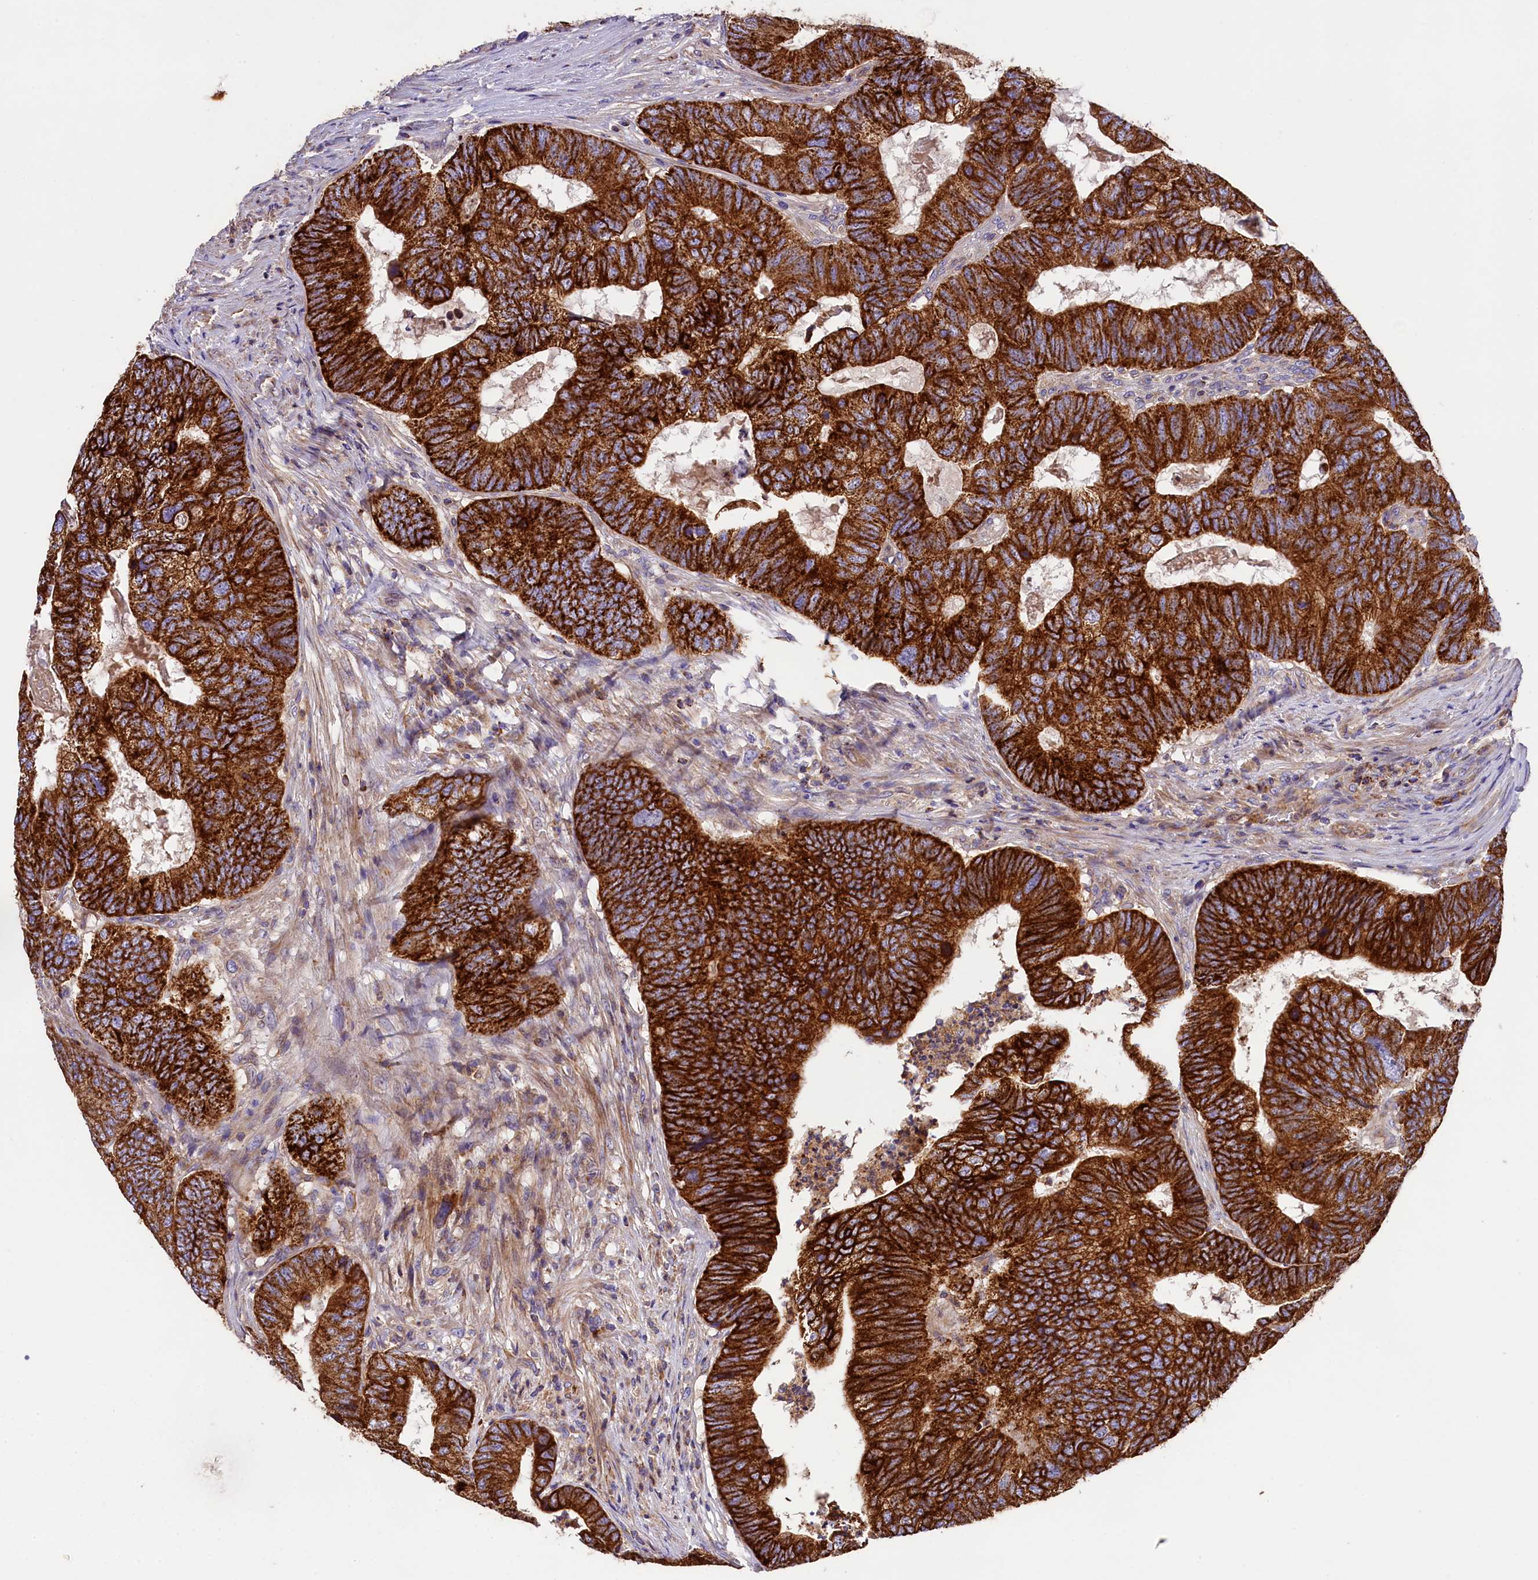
{"staining": {"intensity": "strong", "quantity": ">75%", "location": "cytoplasmic/membranous"}, "tissue": "colorectal cancer", "cell_type": "Tumor cells", "image_type": "cancer", "snomed": [{"axis": "morphology", "description": "Adenocarcinoma, NOS"}, {"axis": "topography", "description": "Colon"}], "caption": "High-power microscopy captured an immunohistochemistry (IHC) photomicrograph of colorectal cancer (adenocarcinoma), revealing strong cytoplasmic/membranous staining in approximately >75% of tumor cells. (Stains: DAB in brown, nuclei in blue, Microscopy: brightfield microscopy at high magnification).", "gene": "CLYBL", "patient": {"sex": "female", "age": 67}}